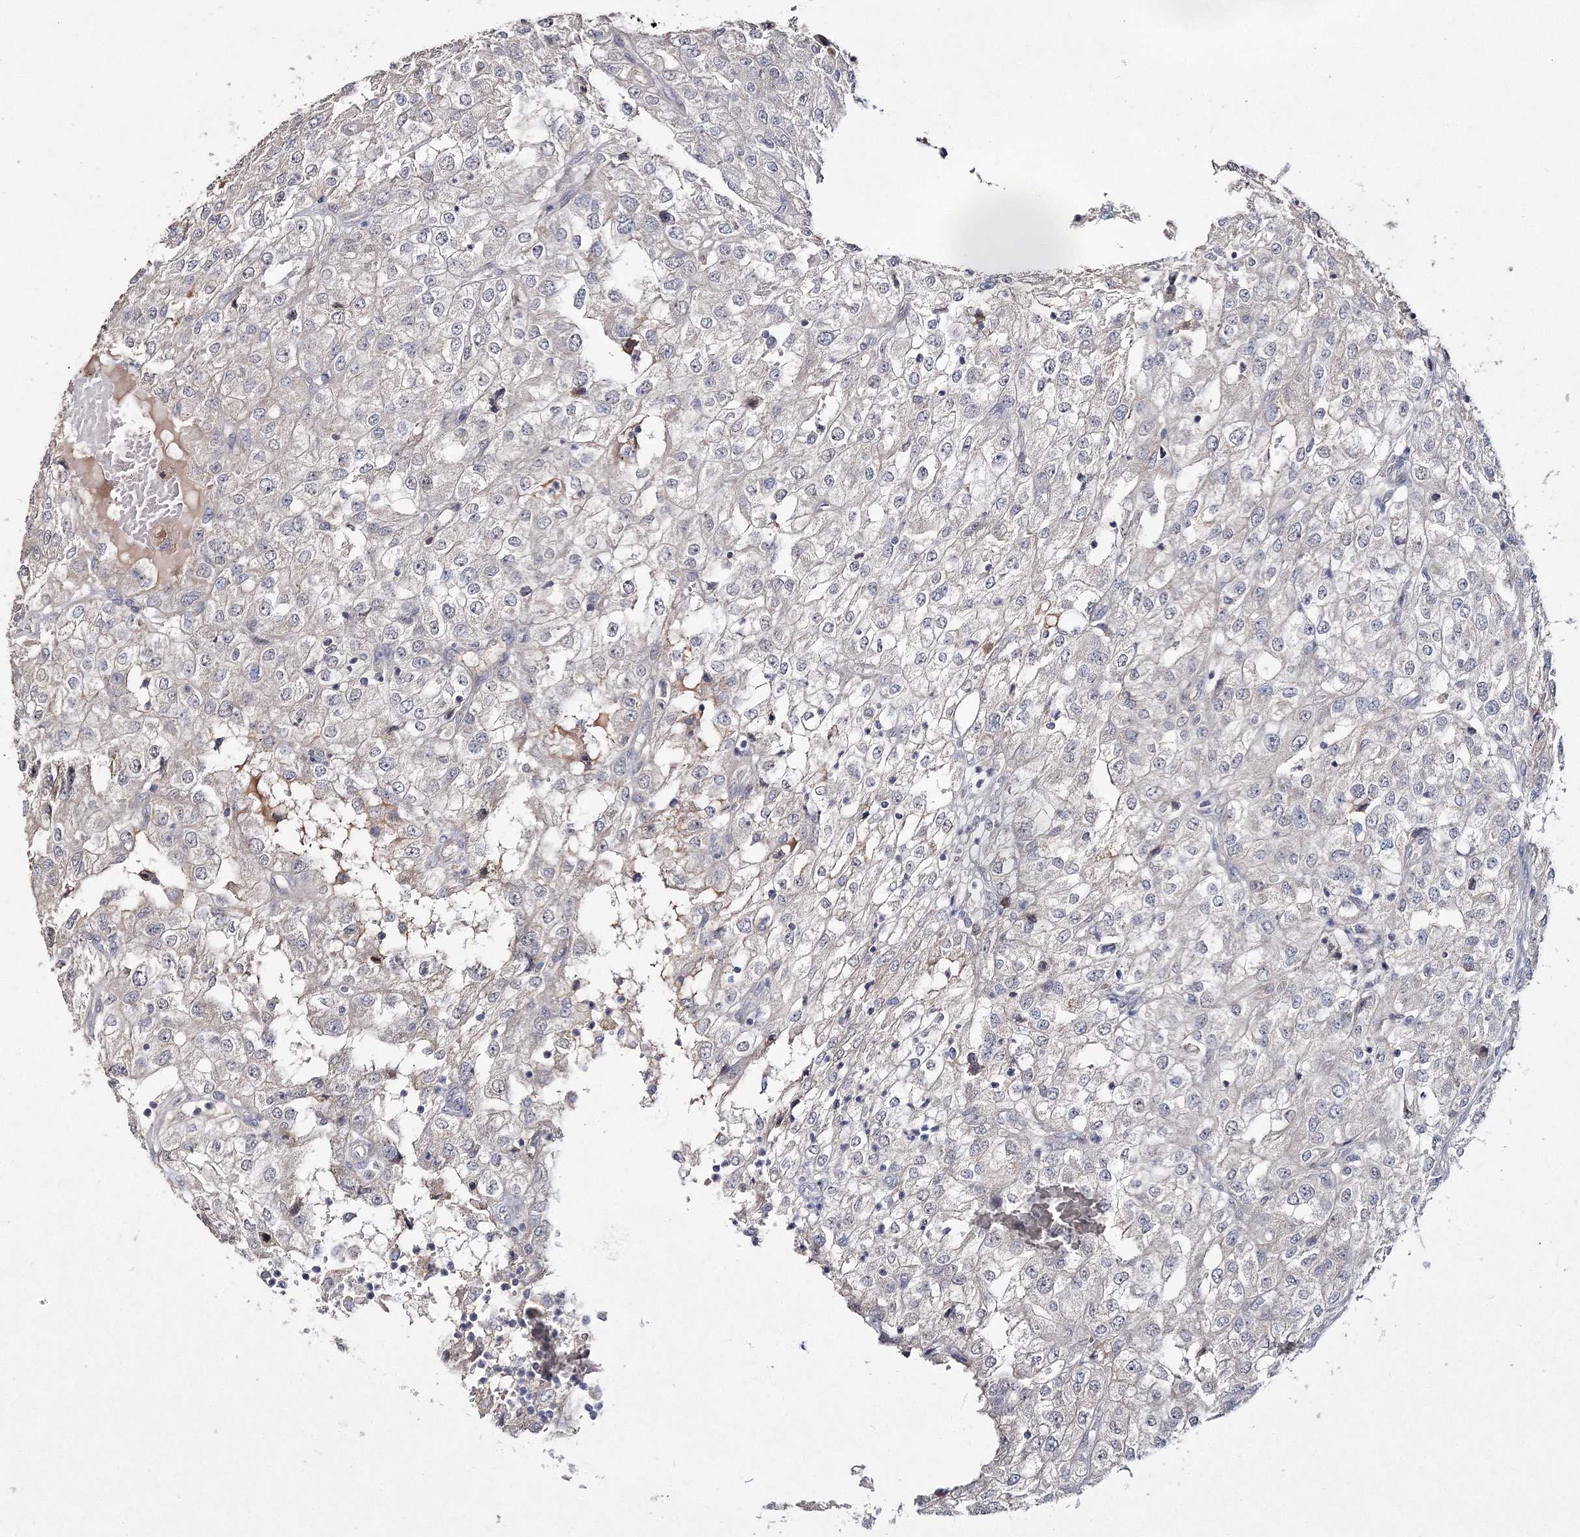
{"staining": {"intensity": "negative", "quantity": "none", "location": "none"}, "tissue": "renal cancer", "cell_type": "Tumor cells", "image_type": "cancer", "snomed": [{"axis": "morphology", "description": "Adenocarcinoma, NOS"}, {"axis": "topography", "description": "Kidney"}], "caption": "Image shows no protein positivity in tumor cells of renal adenocarcinoma tissue.", "gene": "GJB5", "patient": {"sex": "female", "age": 54}}